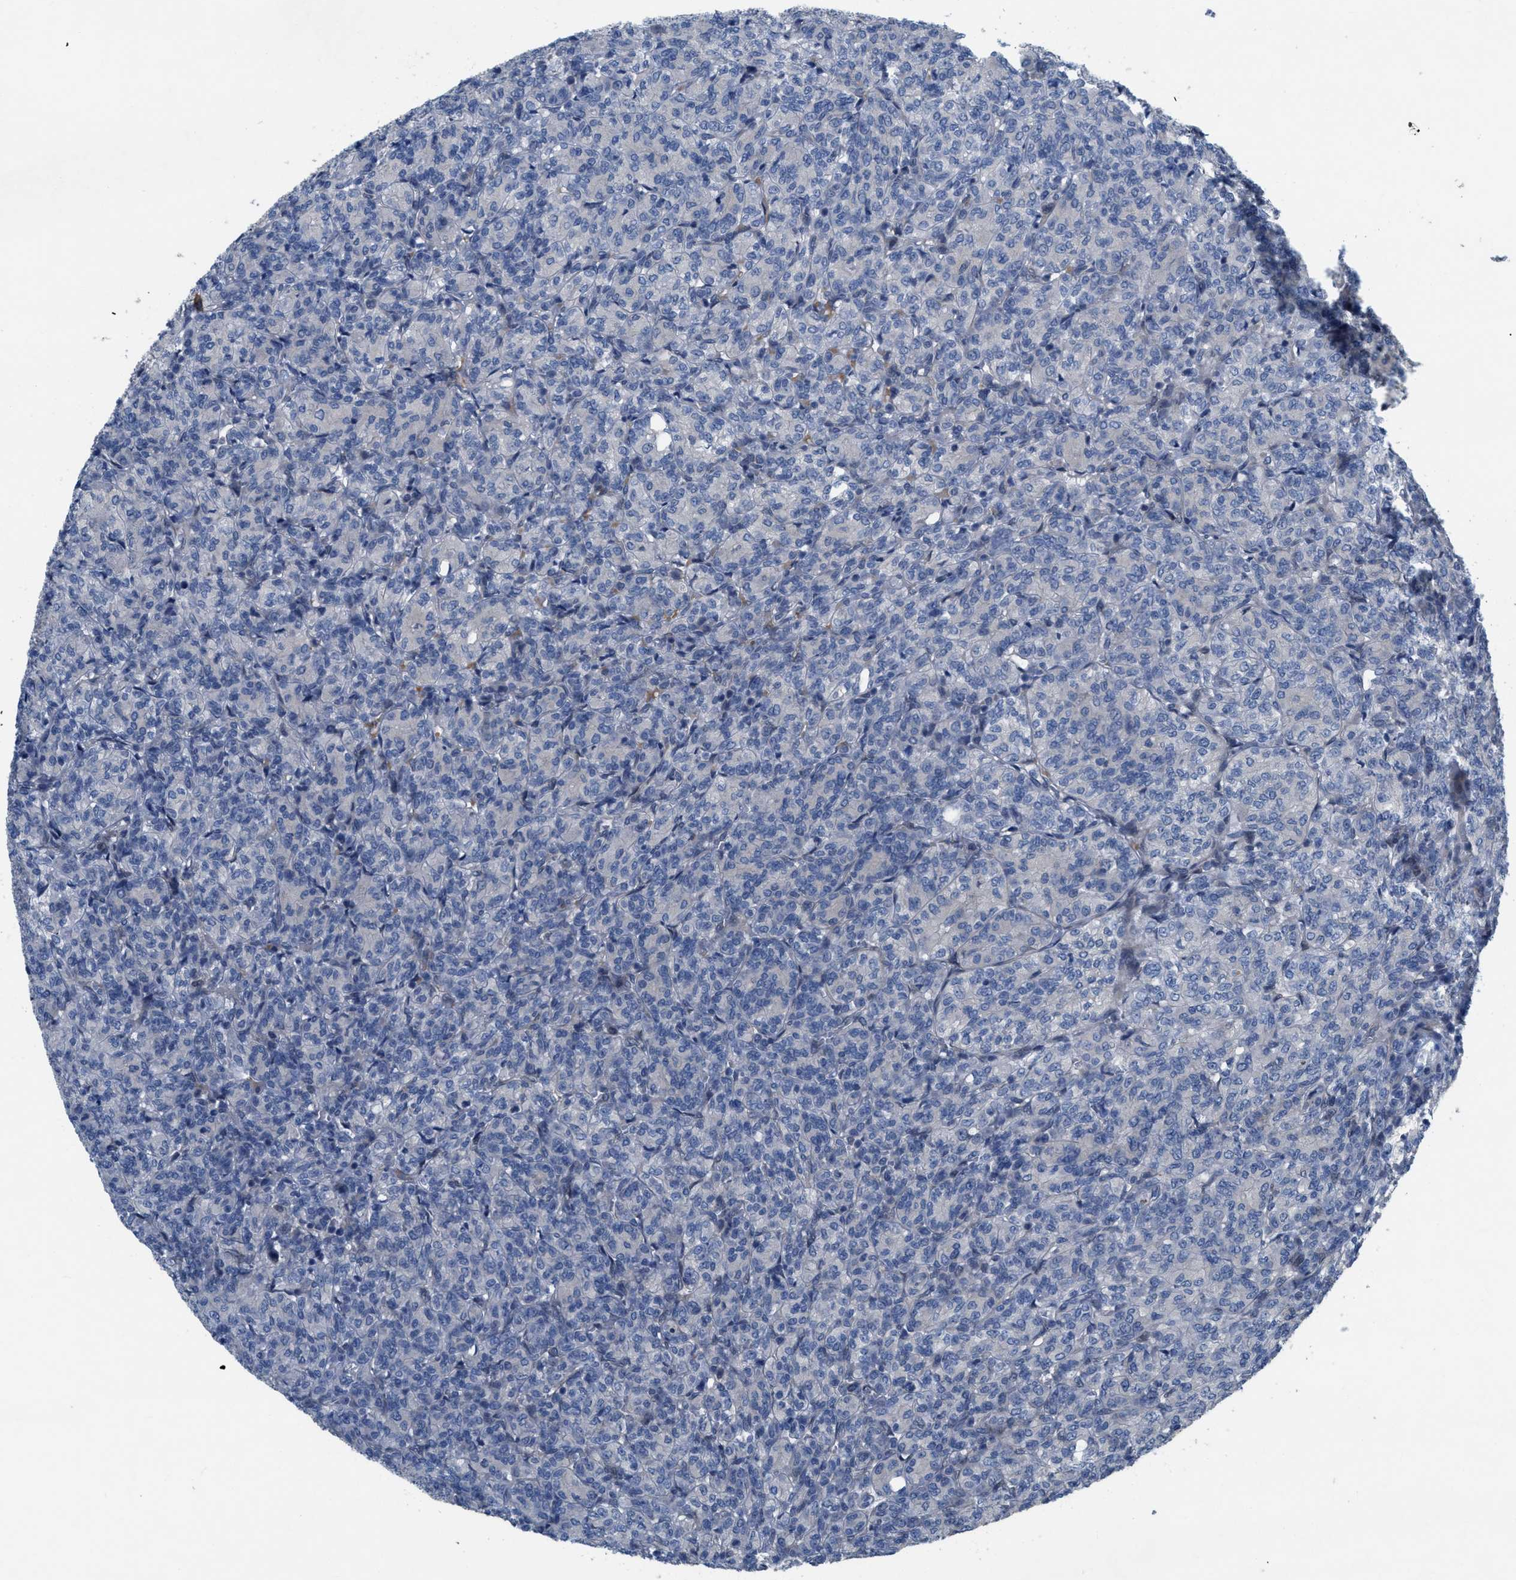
{"staining": {"intensity": "negative", "quantity": "none", "location": "none"}, "tissue": "renal cancer", "cell_type": "Tumor cells", "image_type": "cancer", "snomed": [{"axis": "morphology", "description": "Adenocarcinoma, NOS"}, {"axis": "topography", "description": "Kidney"}], "caption": "This is an IHC photomicrograph of human renal adenocarcinoma. There is no positivity in tumor cells.", "gene": "NDEL1", "patient": {"sex": "male", "age": 77}}